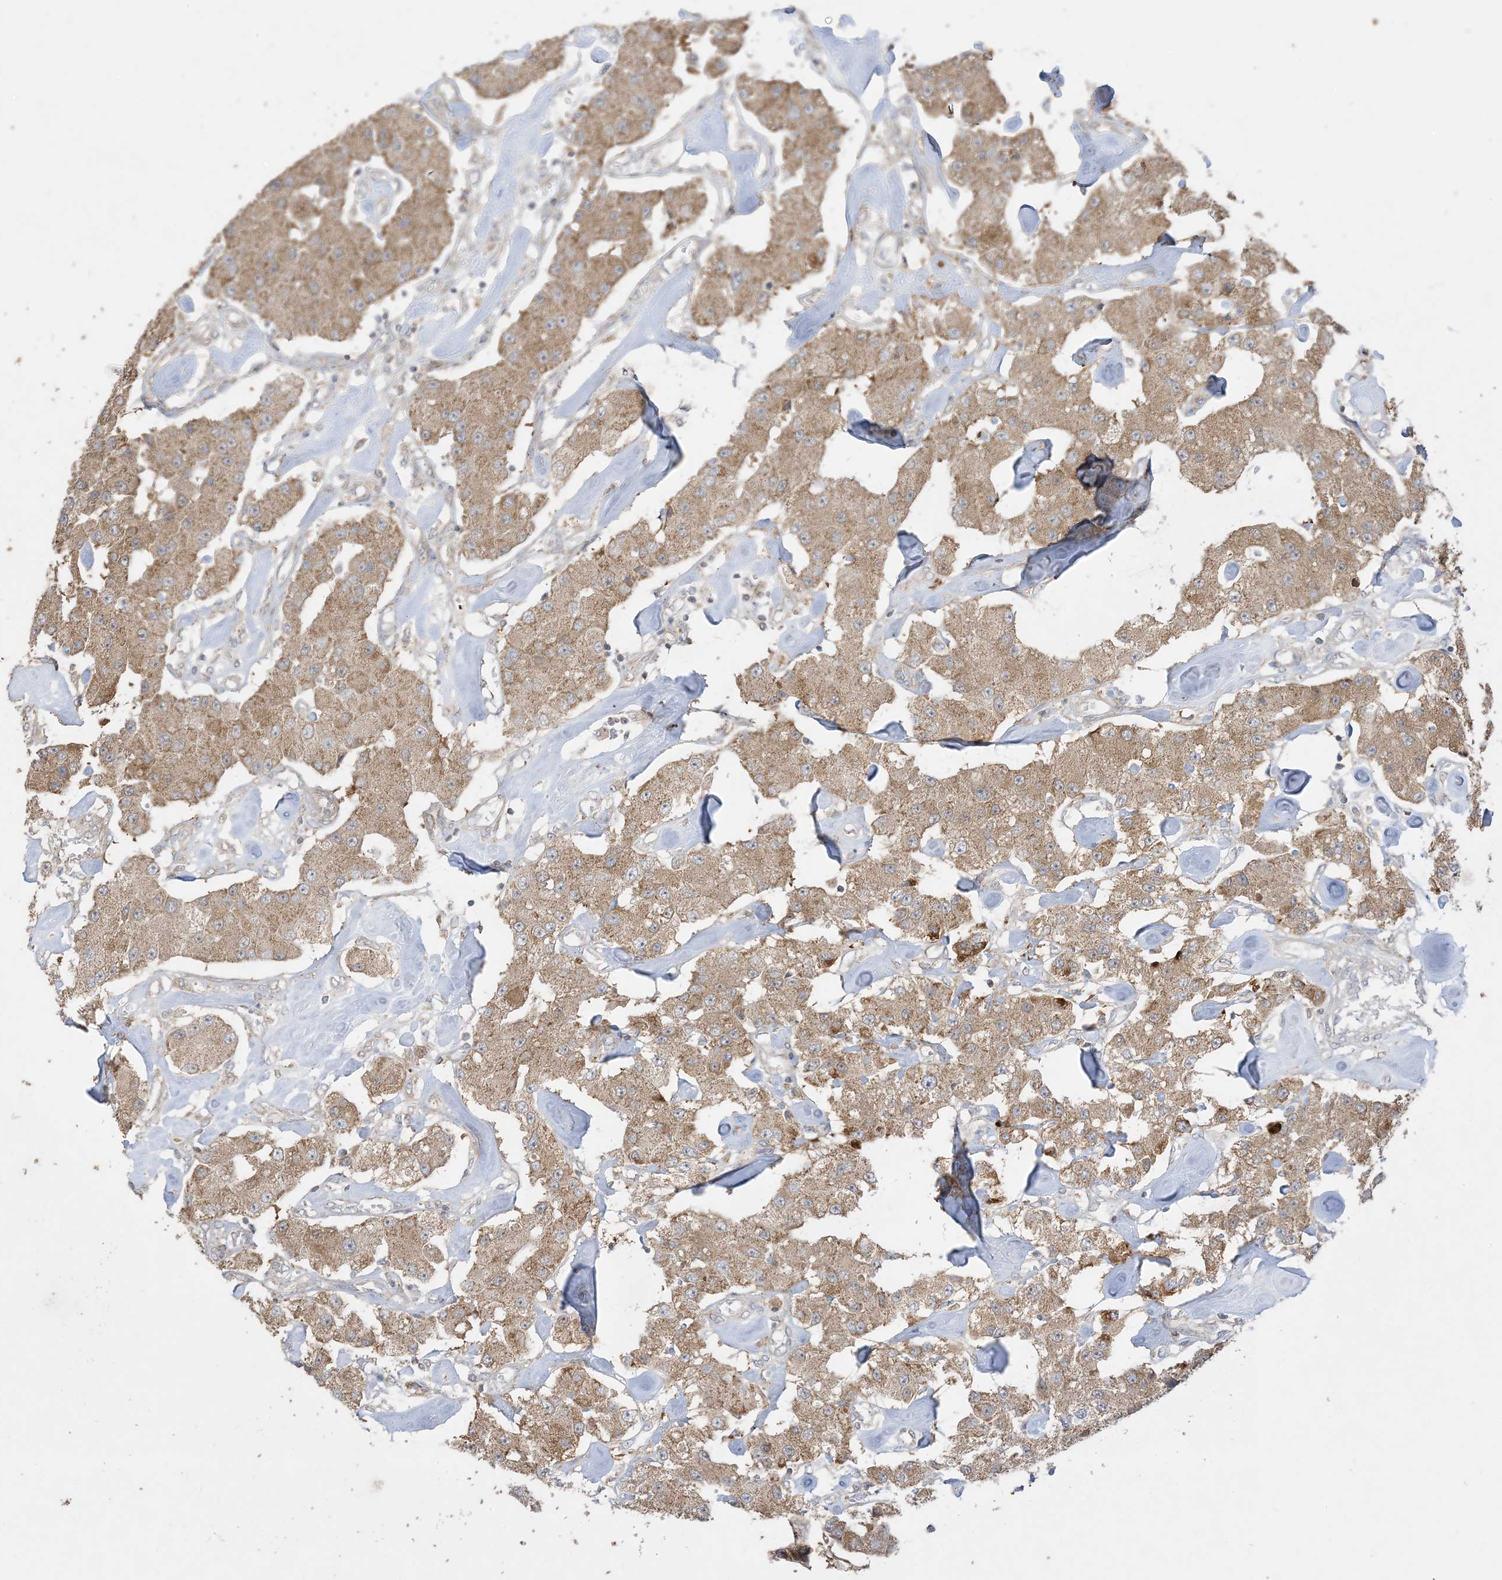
{"staining": {"intensity": "strong", "quantity": ">75%", "location": "cytoplasmic/membranous"}, "tissue": "carcinoid", "cell_type": "Tumor cells", "image_type": "cancer", "snomed": [{"axis": "morphology", "description": "Carcinoid, malignant, NOS"}, {"axis": "topography", "description": "Pancreas"}], "caption": "Immunohistochemistry (IHC) photomicrograph of human carcinoid stained for a protein (brown), which exhibits high levels of strong cytoplasmic/membranous staining in about >75% of tumor cells.", "gene": "SIRT3", "patient": {"sex": "male", "age": 41}}